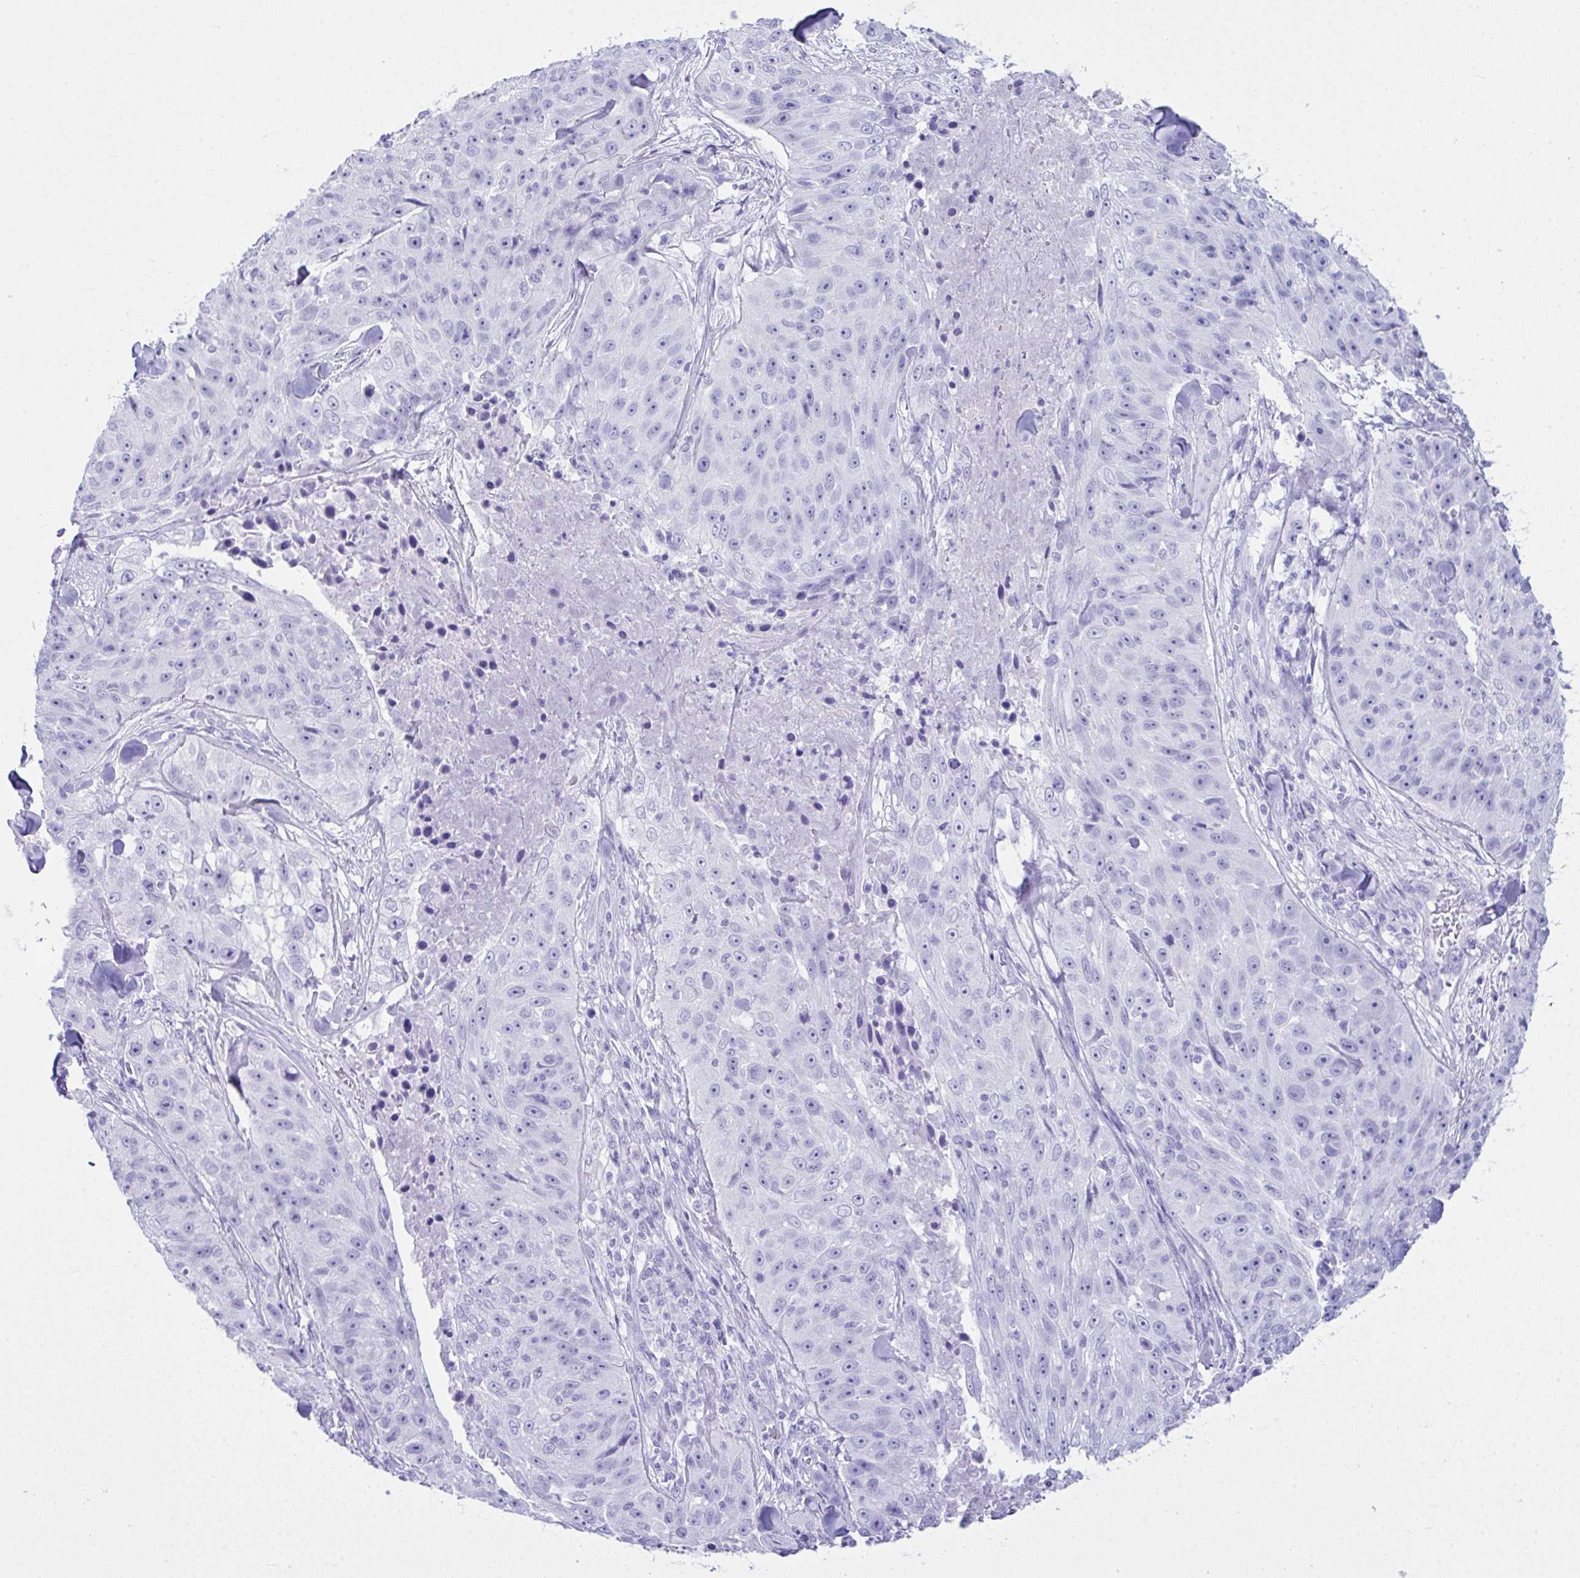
{"staining": {"intensity": "negative", "quantity": "none", "location": "none"}, "tissue": "skin cancer", "cell_type": "Tumor cells", "image_type": "cancer", "snomed": [{"axis": "morphology", "description": "Squamous cell carcinoma, NOS"}, {"axis": "topography", "description": "Skin"}], "caption": "Immunohistochemical staining of human squamous cell carcinoma (skin) exhibits no significant positivity in tumor cells.", "gene": "LGALS4", "patient": {"sex": "female", "age": 87}}